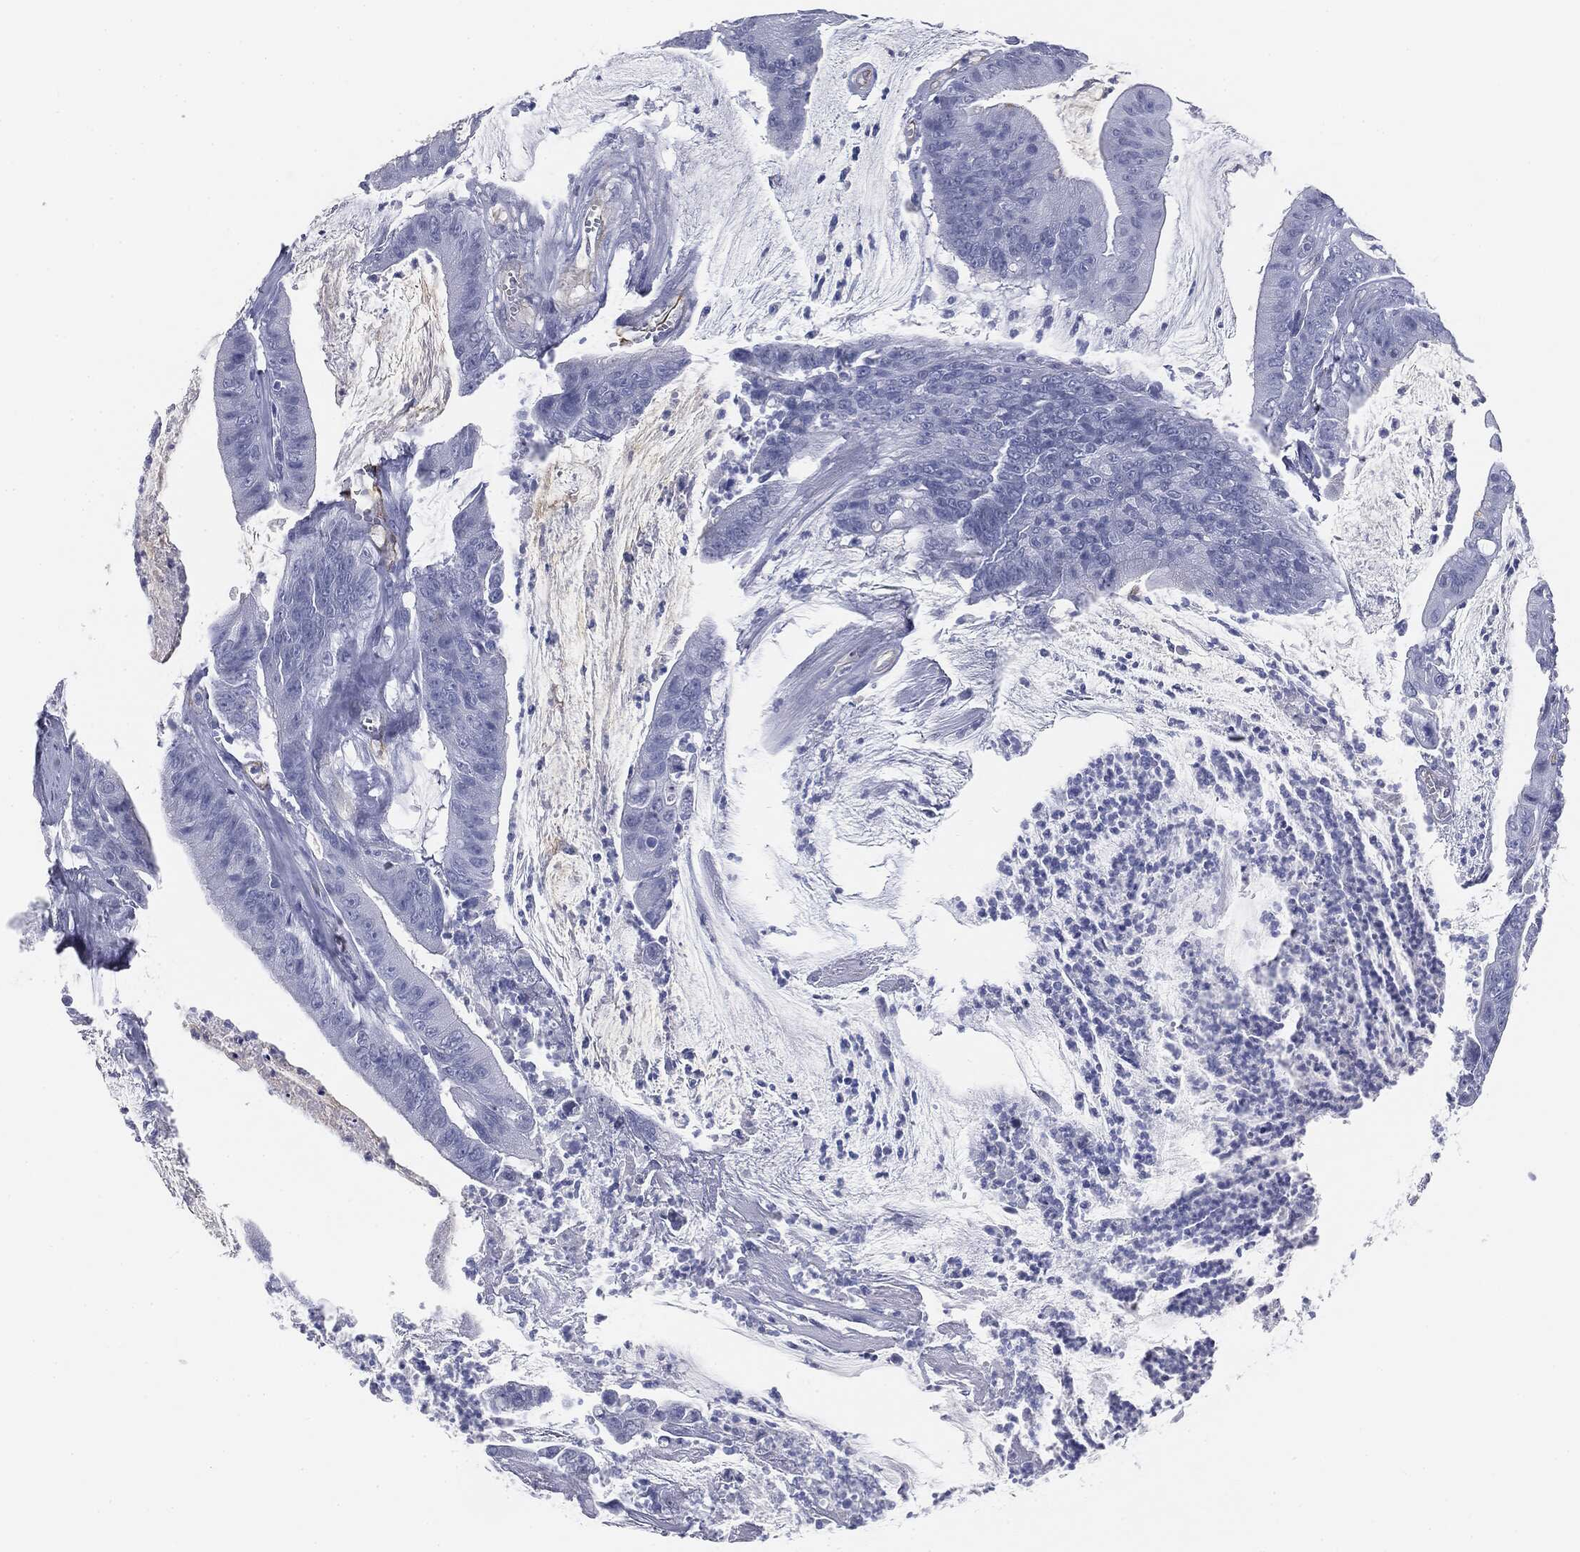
{"staining": {"intensity": "negative", "quantity": "none", "location": "none"}, "tissue": "colorectal cancer", "cell_type": "Tumor cells", "image_type": "cancer", "snomed": [{"axis": "morphology", "description": "Adenocarcinoma, NOS"}, {"axis": "topography", "description": "Colon"}], "caption": "DAB immunohistochemical staining of colorectal cancer (adenocarcinoma) demonstrates no significant positivity in tumor cells. (DAB immunohistochemistry, high magnification).", "gene": "MUC5AC", "patient": {"sex": "female", "age": 69}}